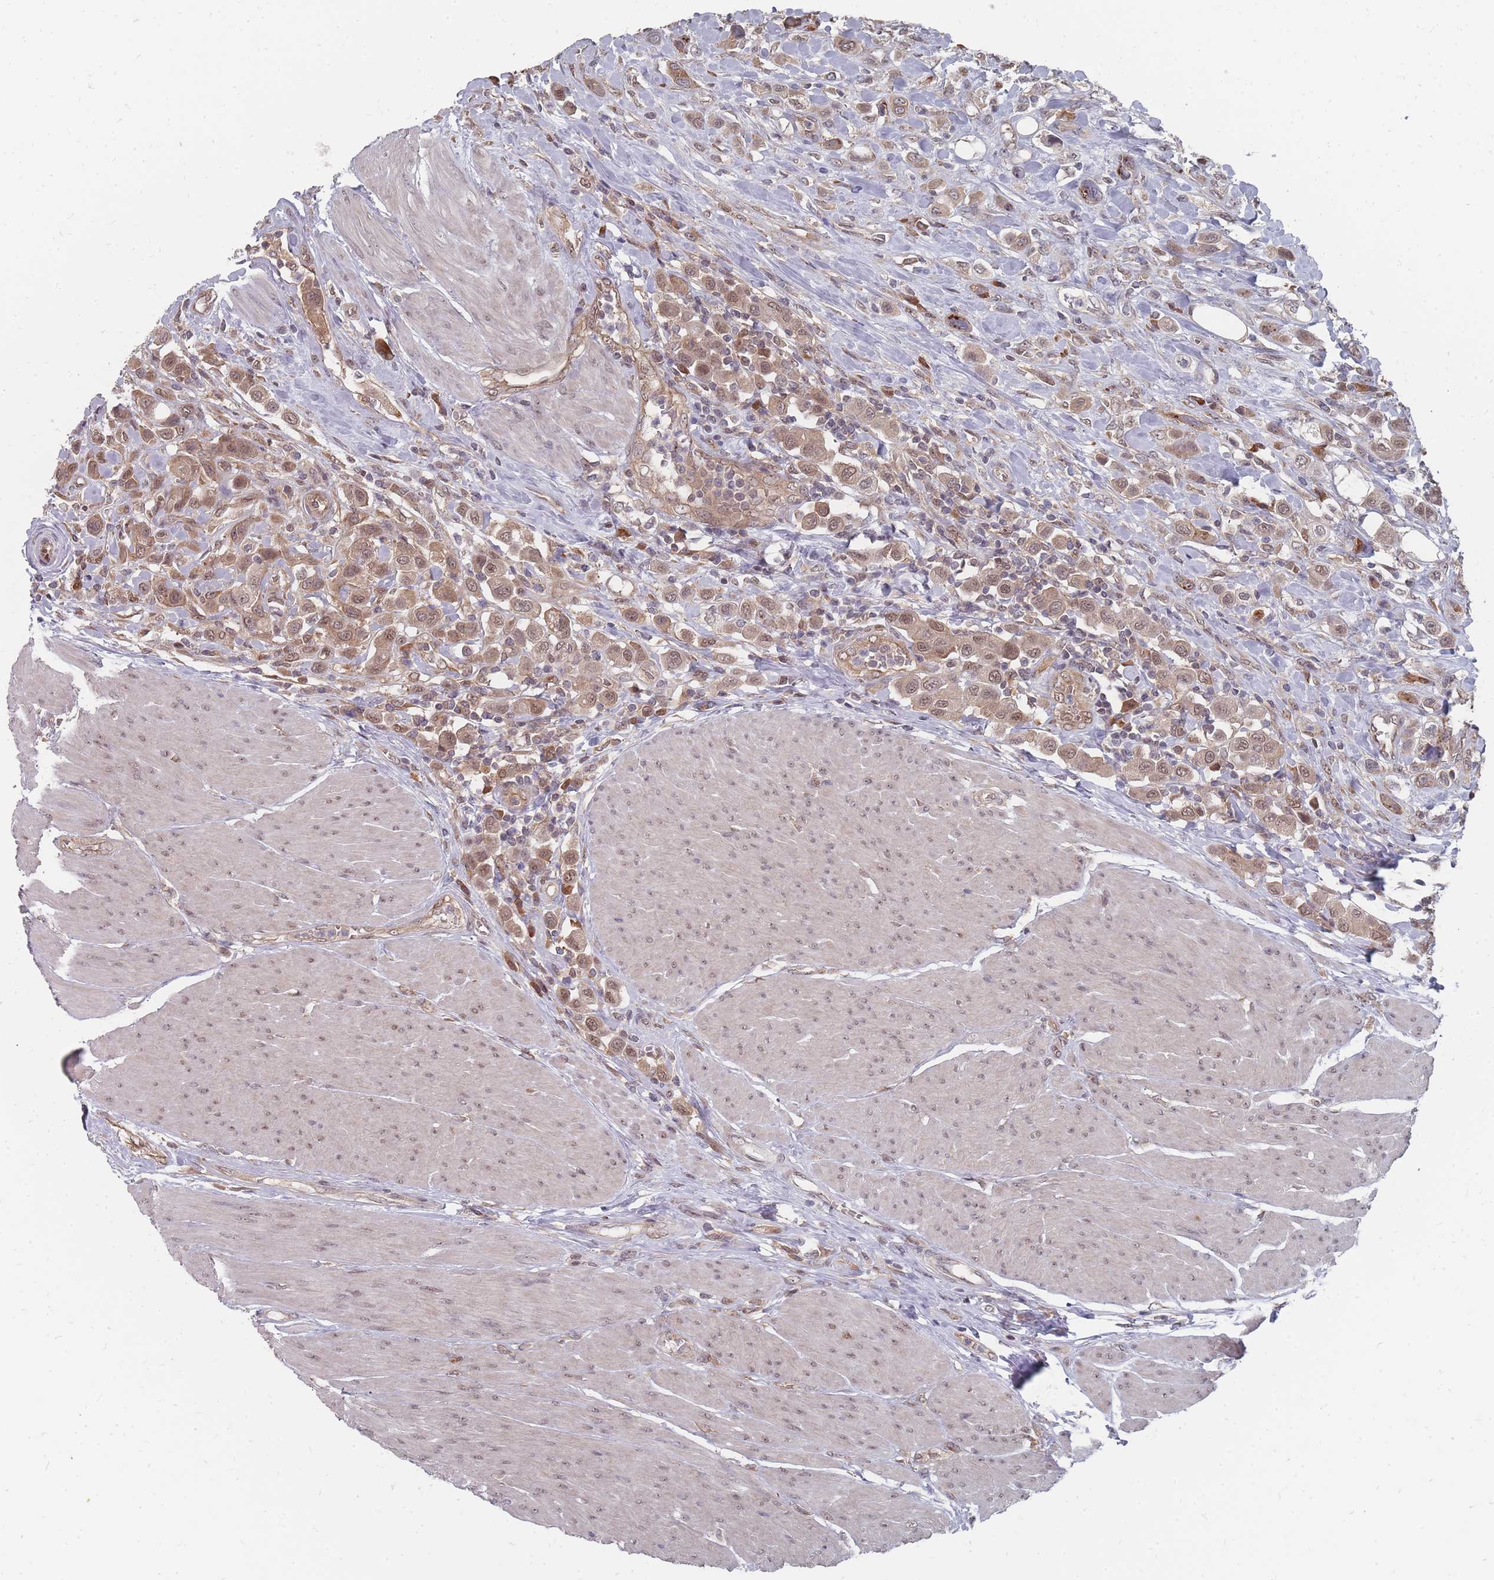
{"staining": {"intensity": "moderate", "quantity": ">75%", "location": "cytoplasmic/membranous,nuclear"}, "tissue": "urothelial cancer", "cell_type": "Tumor cells", "image_type": "cancer", "snomed": [{"axis": "morphology", "description": "Urothelial carcinoma, High grade"}, {"axis": "topography", "description": "Urinary bladder"}], "caption": "Approximately >75% of tumor cells in human urothelial cancer display moderate cytoplasmic/membranous and nuclear protein staining as visualized by brown immunohistochemical staining.", "gene": "NKD1", "patient": {"sex": "male", "age": 50}}